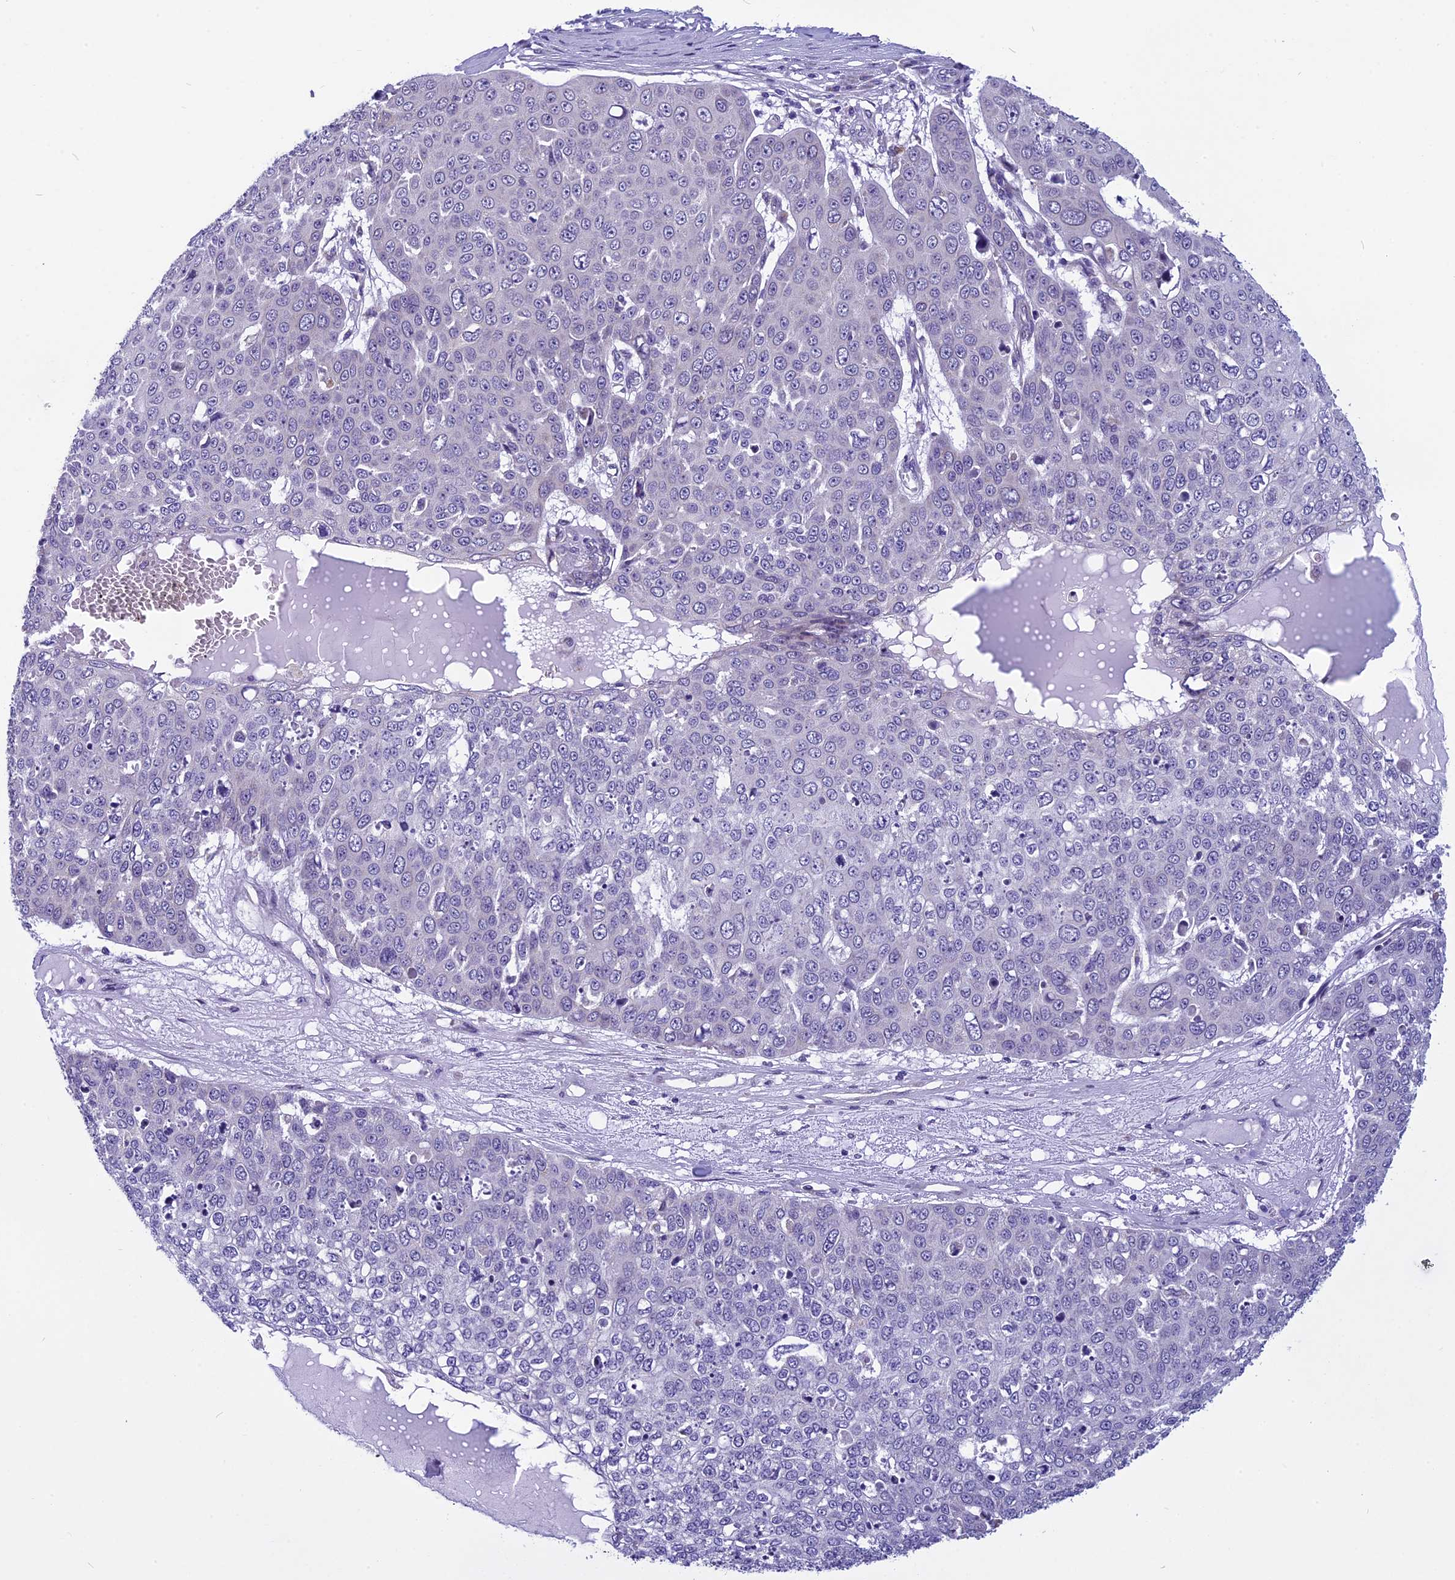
{"staining": {"intensity": "negative", "quantity": "none", "location": "none"}, "tissue": "skin cancer", "cell_type": "Tumor cells", "image_type": "cancer", "snomed": [{"axis": "morphology", "description": "Squamous cell carcinoma, NOS"}, {"axis": "topography", "description": "Skin"}], "caption": "Skin cancer stained for a protein using IHC reveals no expression tumor cells.", "gene": "ZNF317", "patient": {"sex": "male", "age": 71}}